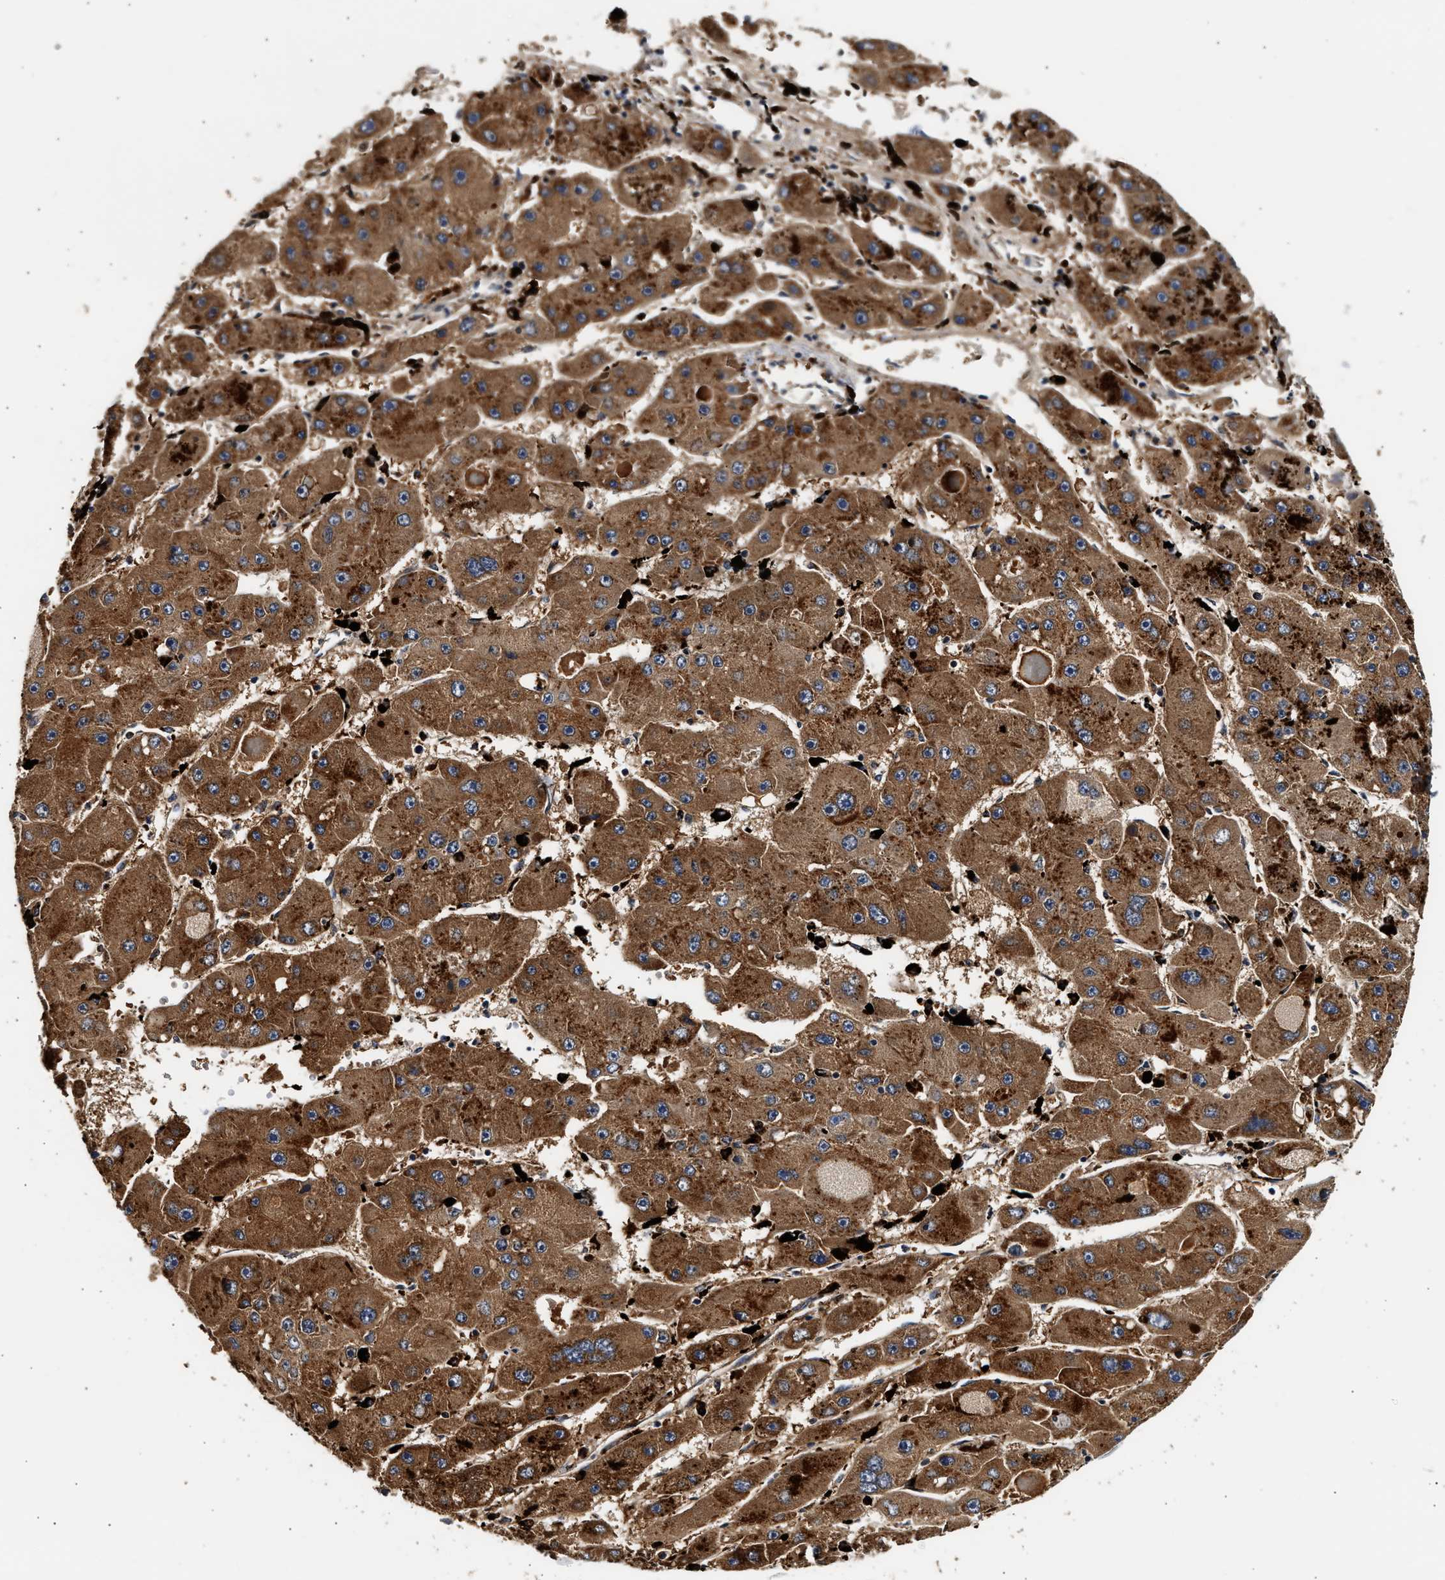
{"staining": {"intensity": "strong", "quantity": ">75%", "location": "cytoplasmic/membranous"}, "tissue": "liver cancer", "cell_type": "Tumor cells", "image_type": "cancer", "snomed": [{"axis": "morphology", "description": "Carcinoma, Hepatocellular, NOS"}, {"axis": "topography", "description": "Liver"}], "caption": "Brown immunohistochemical staining in liver cancer (hepatocellular carcinoma) demonstrates strong cytoplasmic/membranous positivity in approximately >75% of tumor cells.", "gene": "PLD3", "patient": {"sex": "female", "age": 61}}